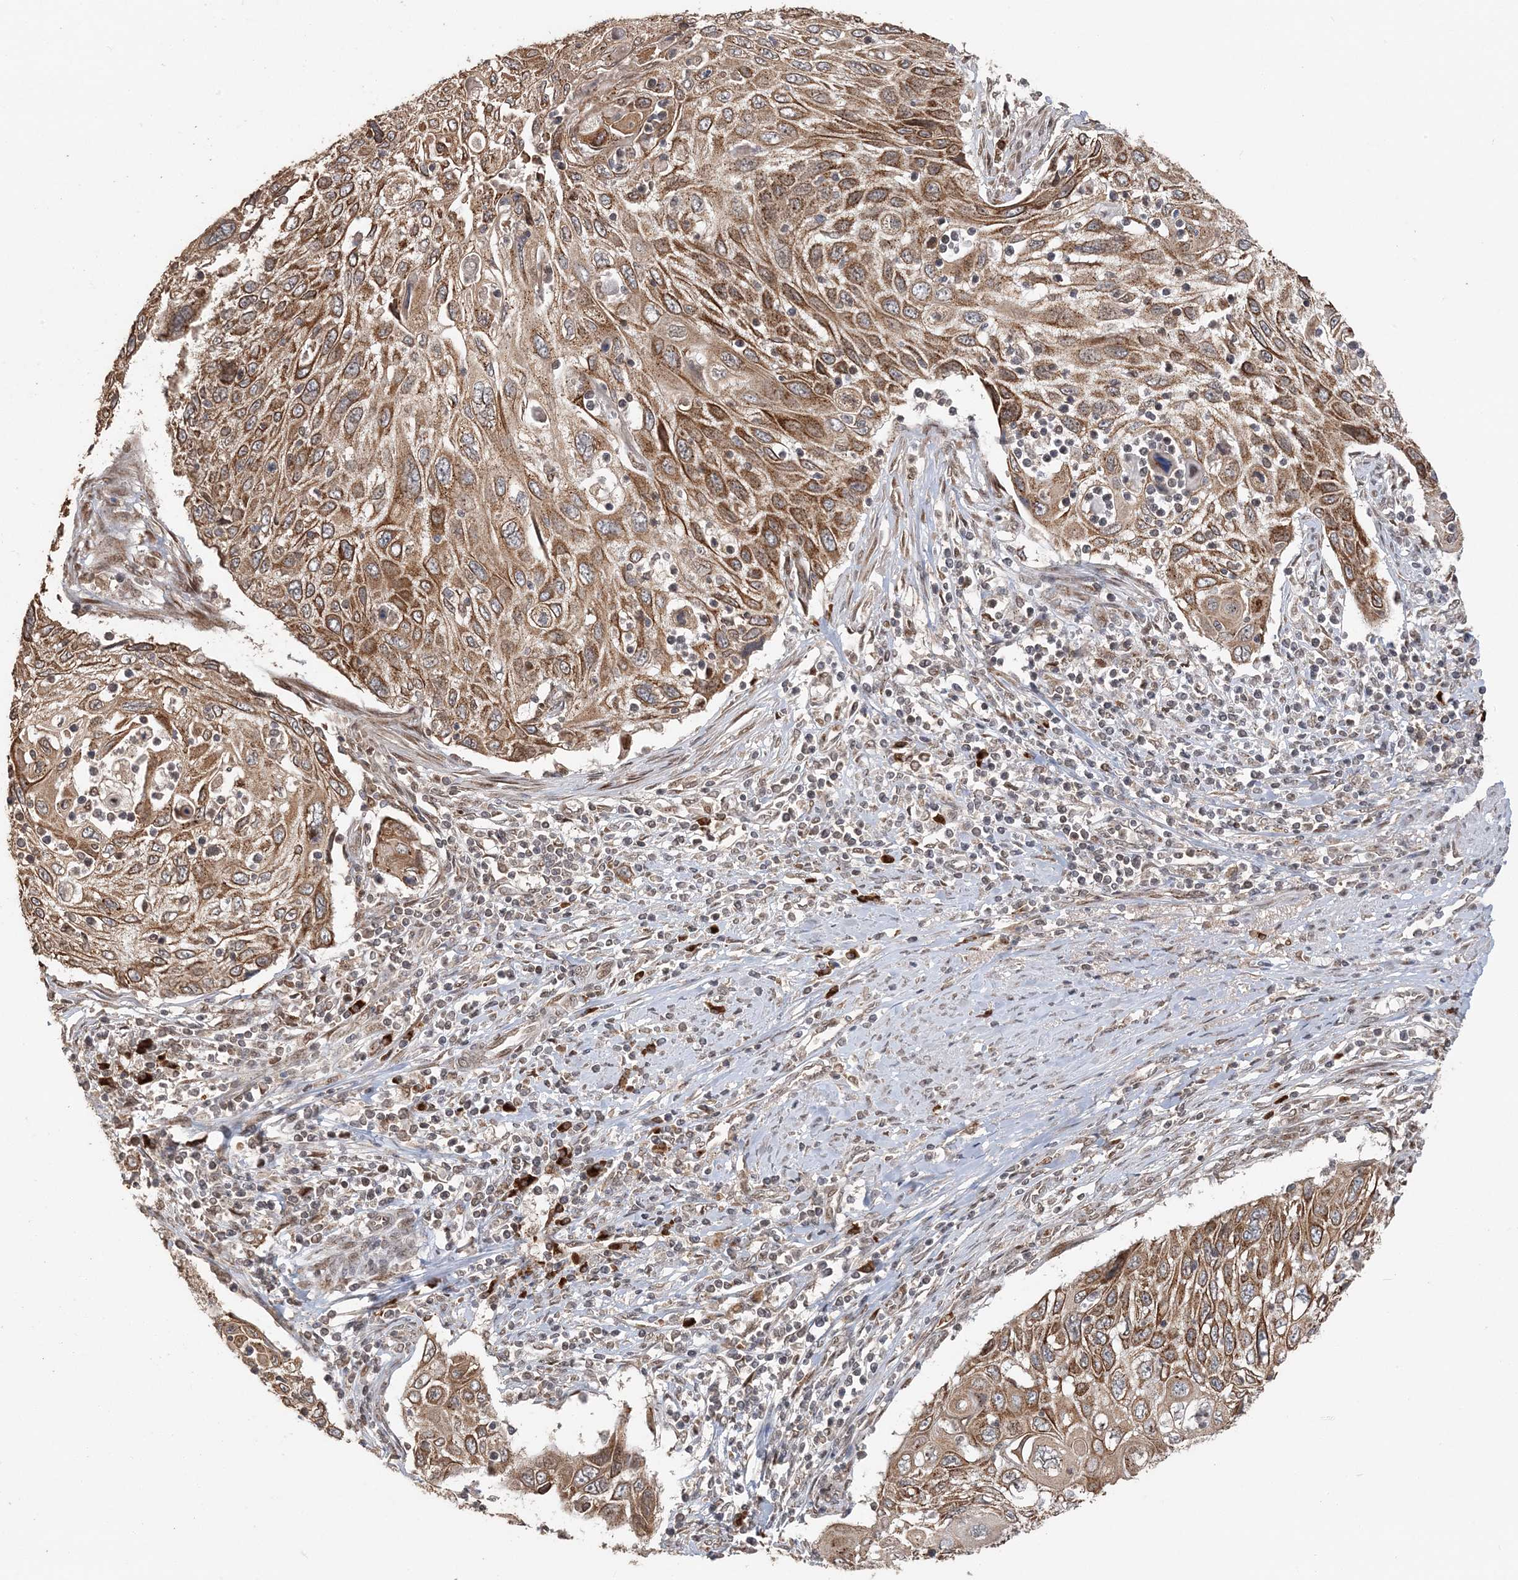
{"staining": {"intensity": "moderate", "quantity": ">75%", "location": "cytoplasmic/membranous"}, "tissue": "cervical cancer", "cell_type": "Tumor cells", "image_type": "cancer", "snomed": [{"axis": "morphology", "description": "Squamous cell carcinoma, NOS"}, {"axis": "topography", "description": "Cervix"}], "caption": "A high-resolution photomicrograph shows immunohistochemistry (IHC) staining of squamous cell carcinoma (cervical), which displays moderate cytoplasmic/membranous expression in approximately >75% of tumor cells.", "gene": "RER1", "patient": {"sex": "female", "age": 70}}